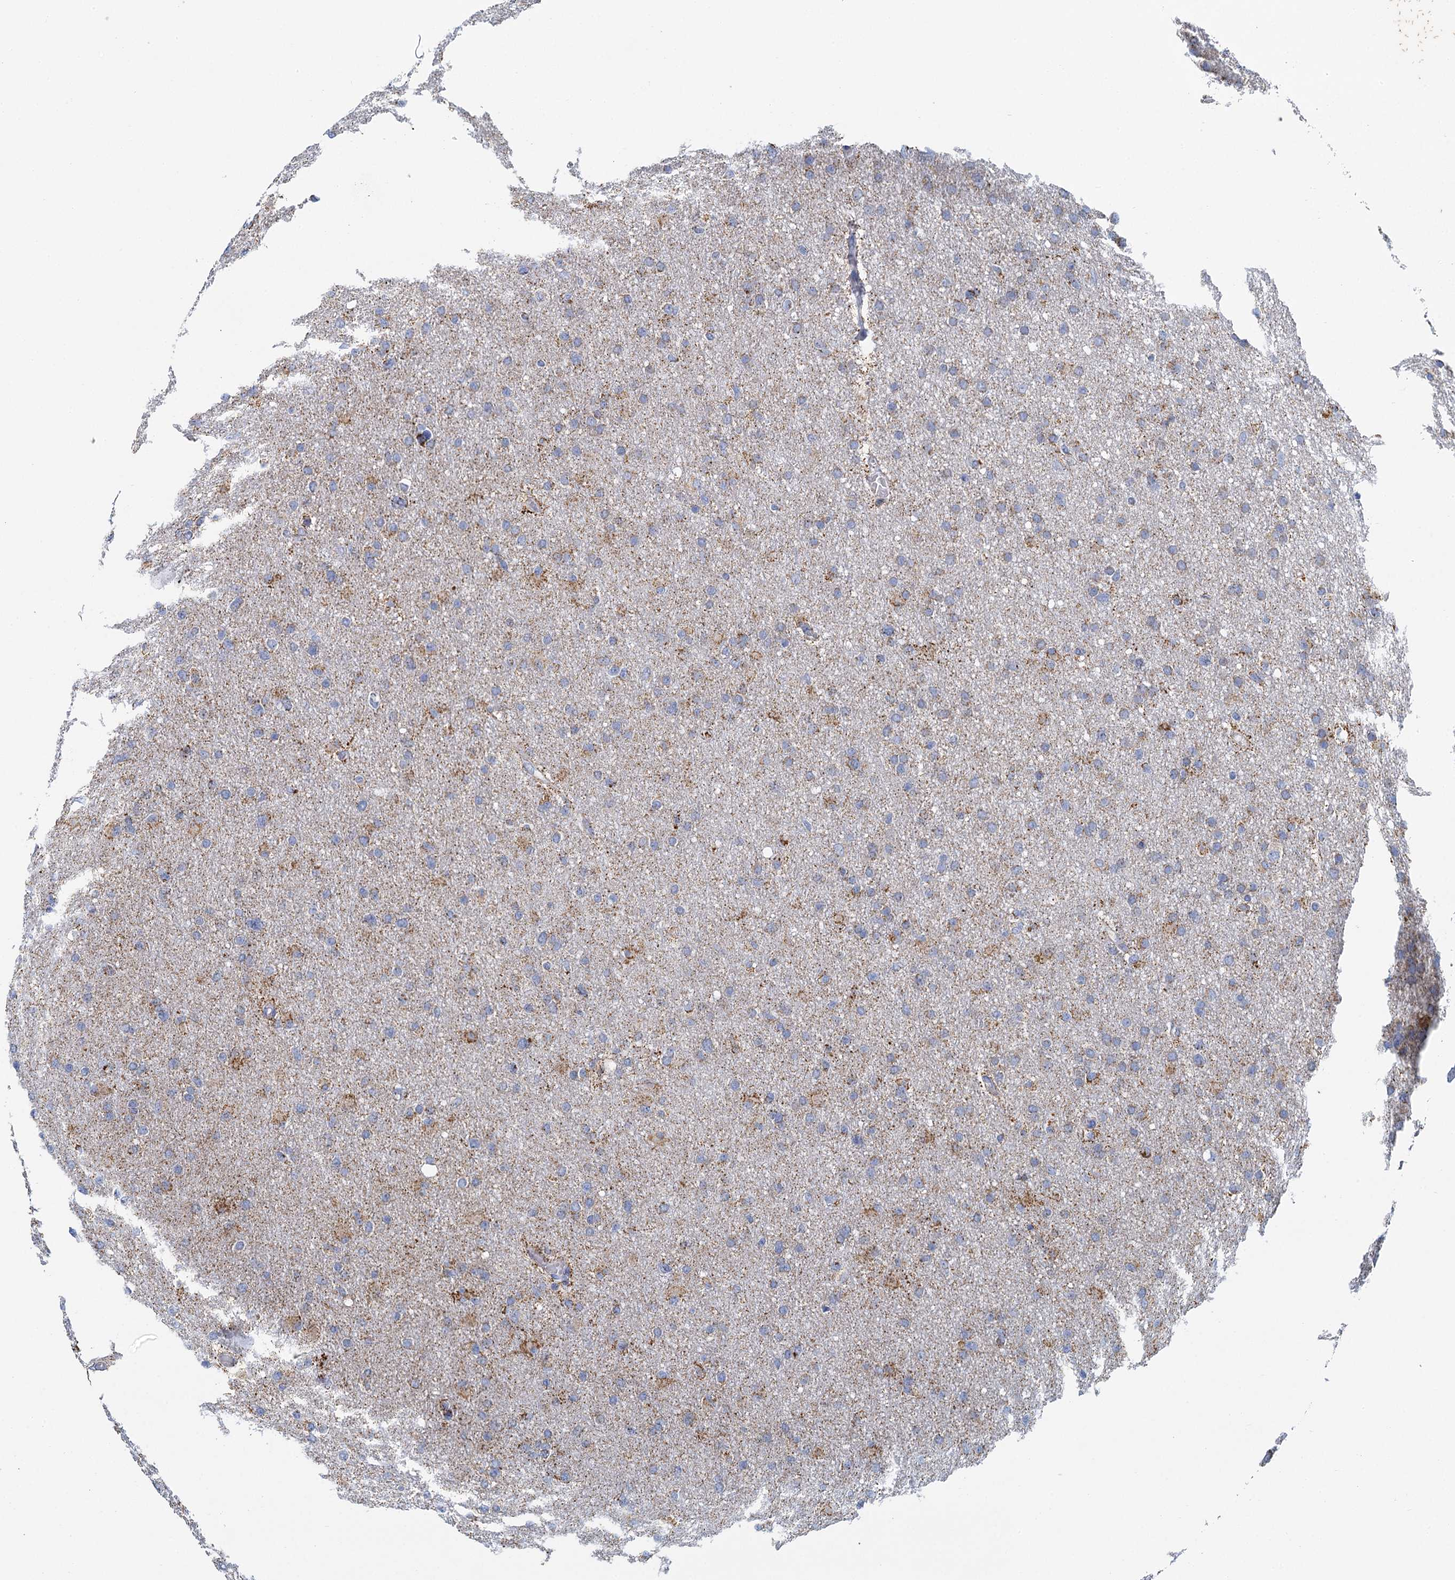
{"staining": {"intensity": "weak", "quantity": "<25%", "location": "cytoplasmic/membranous"}, "tissue": "glioma", "cell_type": "Tumor cells", "image_type": "cancer", "snomed": [{"axis": "morphology", "description": "Glioma, malignant, High grade"}, {"axis": "topography", "description": "Cerebral cortex"}], "caption": "Histopathology image shows no significant protein staining in tumor cells of glioma.", "gene": "CCP110", "patient": {"sex": "female", "age": 36}}